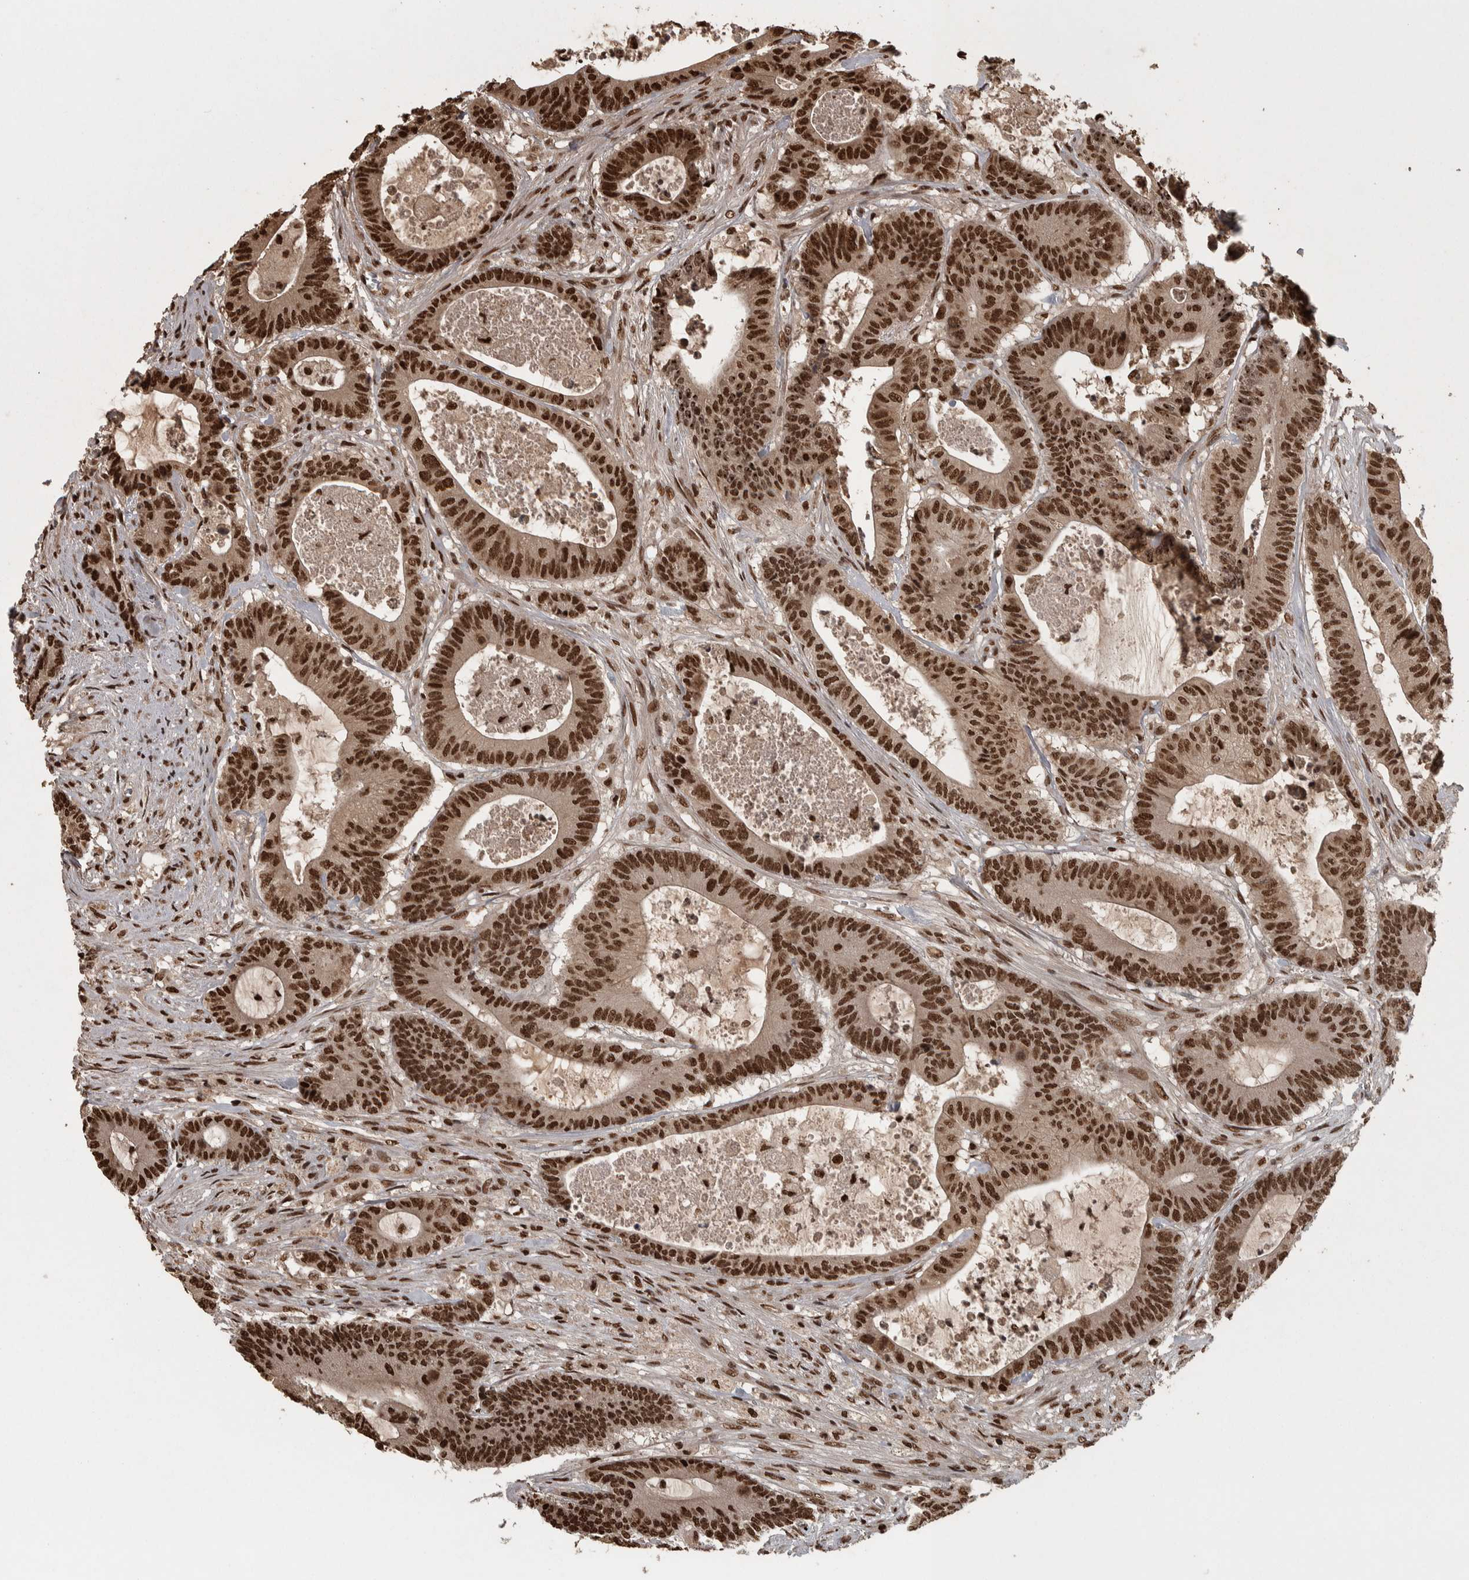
{"staining": {"intensity": "strong", "quantity": ">75%", "location": "nuclear"}, "tissue": "colorectal cancer", "cell_type": "Tumor cells", "image_type": "cancer", "snomed": [{"axis": "morphology", "description": "Adenocarcinoma, NOS"}, {"axis": "topography", "description": "Colon"}], "caption": "Adenocarcinoma (colorectal) stained with a protein marker shows strong staining in tumor cells.", "gene": "ZFHX4", "patient": {"sex": "female", "age": 84}}